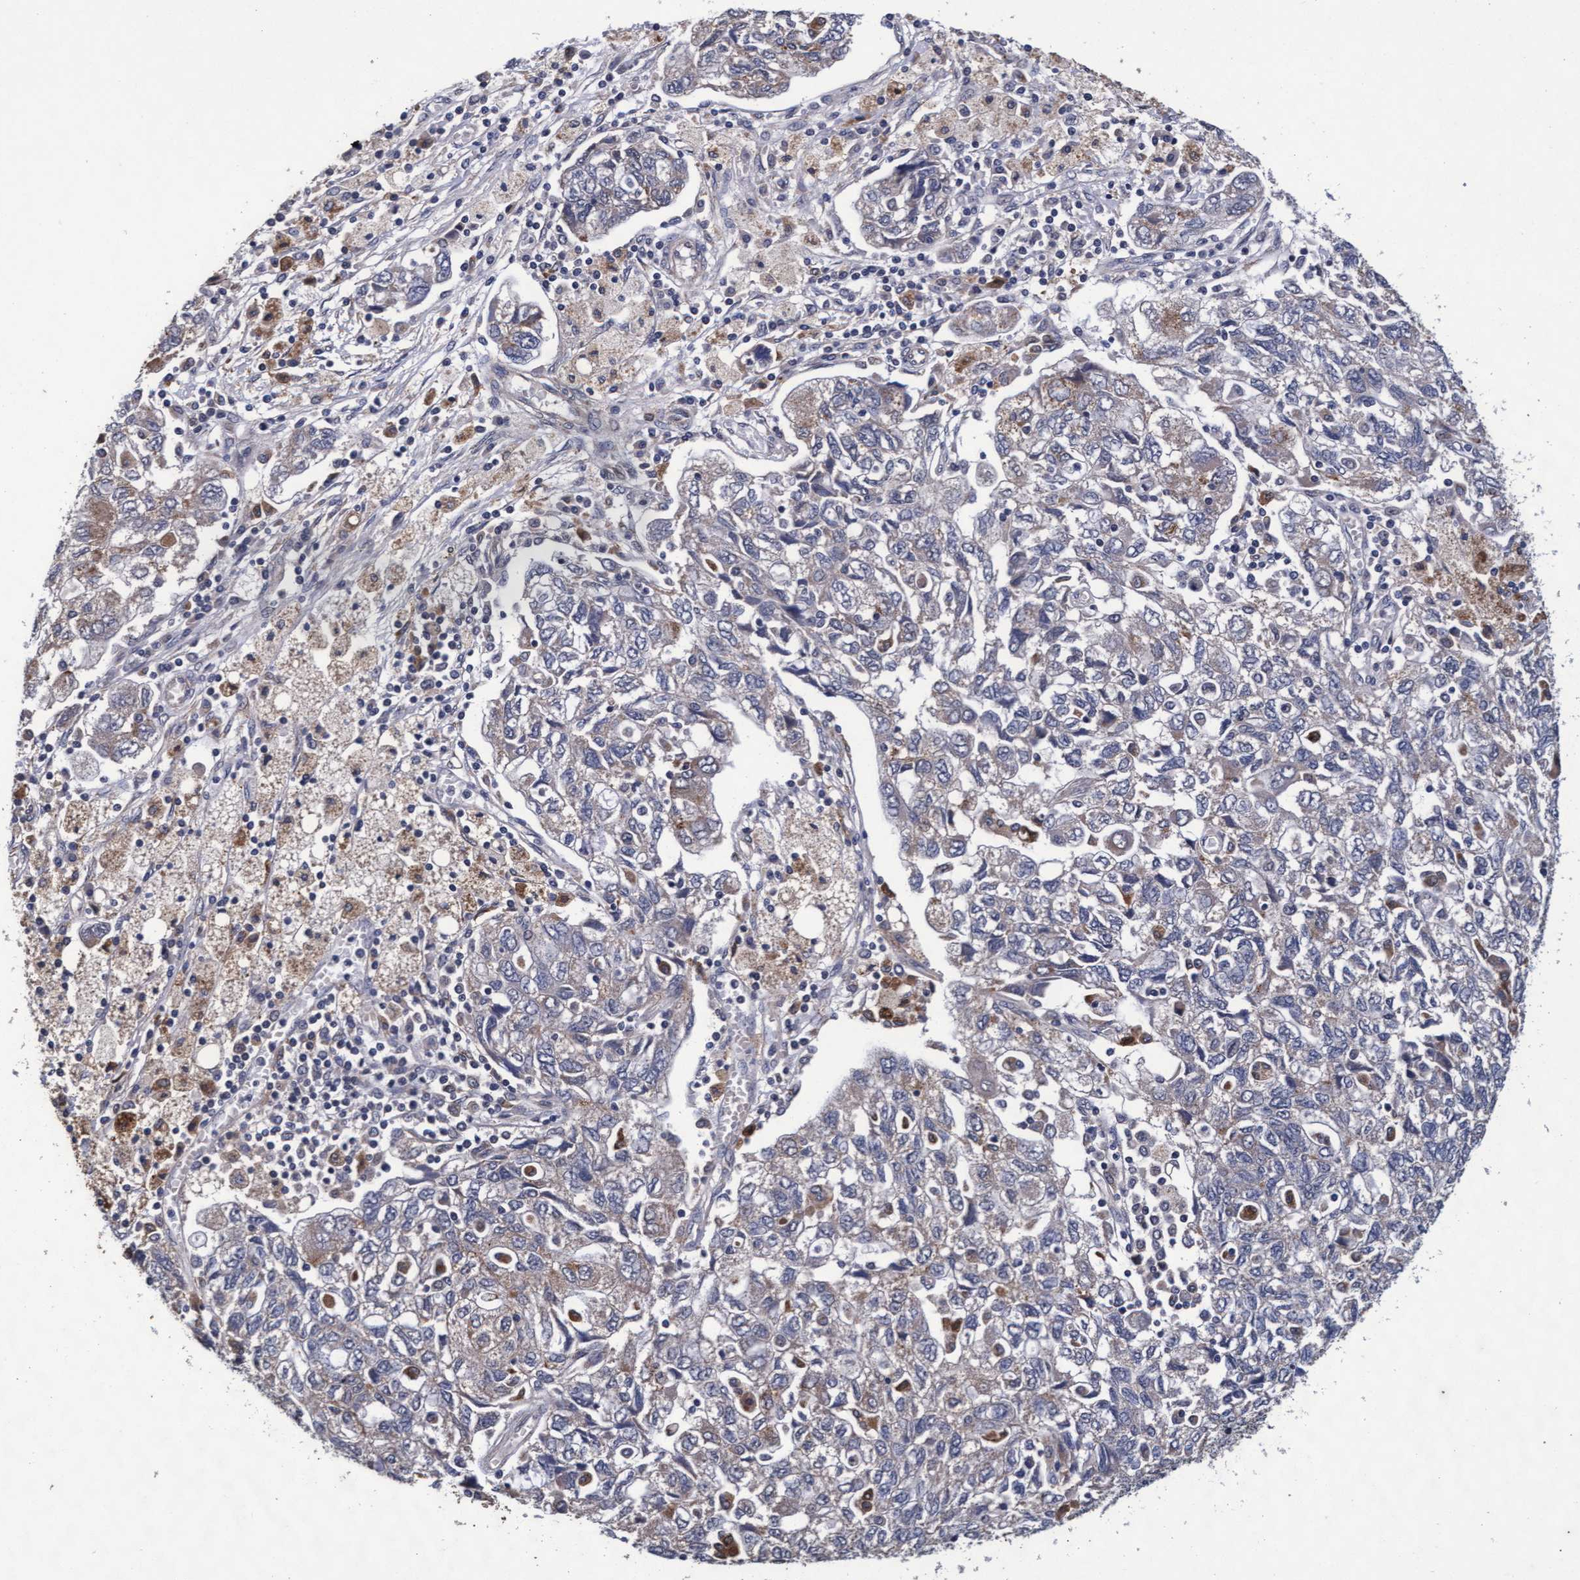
{"staining": {"intensity": "weak", "quantity": "<25%", "location": "cytoplasmic/membranous"}, "tissue": "ovarian cancer", "cell_type": "Tumor cells", "image_type": "cancer", "snomed": [{"axis": "morphology", "description": "Carcinoma, NOS"}, {"axis": "morphology", "description": "Cystadenocarcinoma, serous, NOS"}, {"axis": "topography", "description": "Ovary"}], "caption": "Tumor cells are negative for brown protein staining in ovarian carcinoma.", "gene": "CPQ", "patient": {"sex": "female", "age": 69}}